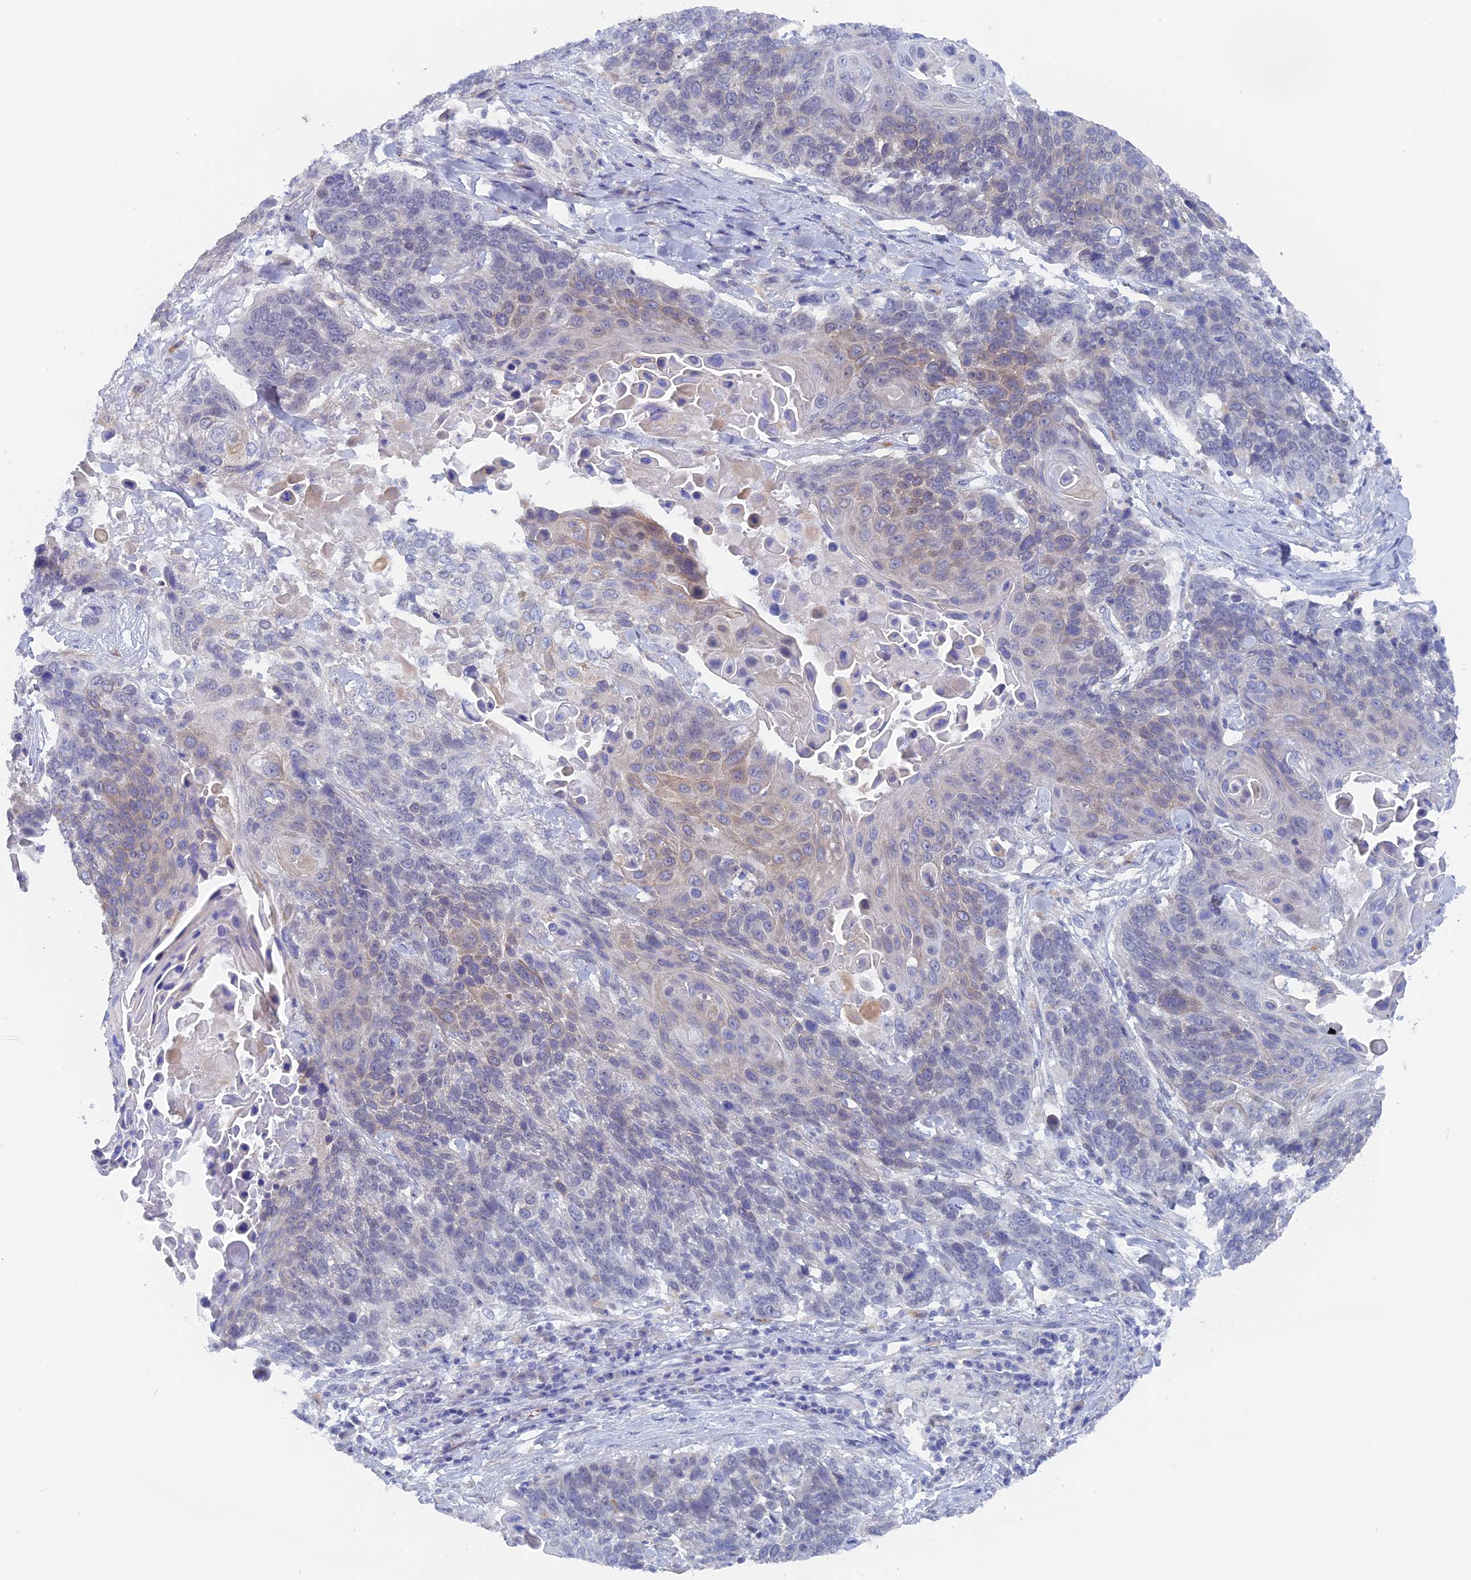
{"staining": {"intensity": "weak", "quantity": "<25%", "location": "cytoplasmic/membranous"}, "tissue": "lung cancer", "cell_type": "Tumor cells", "image_type": "cancer", "snomed": [{"axis": "morphology", "description": "Squamous cell carcinoma, NOS"}, {"axis": "topography", "description": "Lung"}], "caption": "Immunohistochemistry histopathology image of neoplastic tissue: squamous cell carcinoma (lung) stained with DAB (3,3'-diaminobenzidine) displays no significant protein positivity in tumor cells.", "gene": "DACT3", "patient": {"sex": "male", "age": 66}}